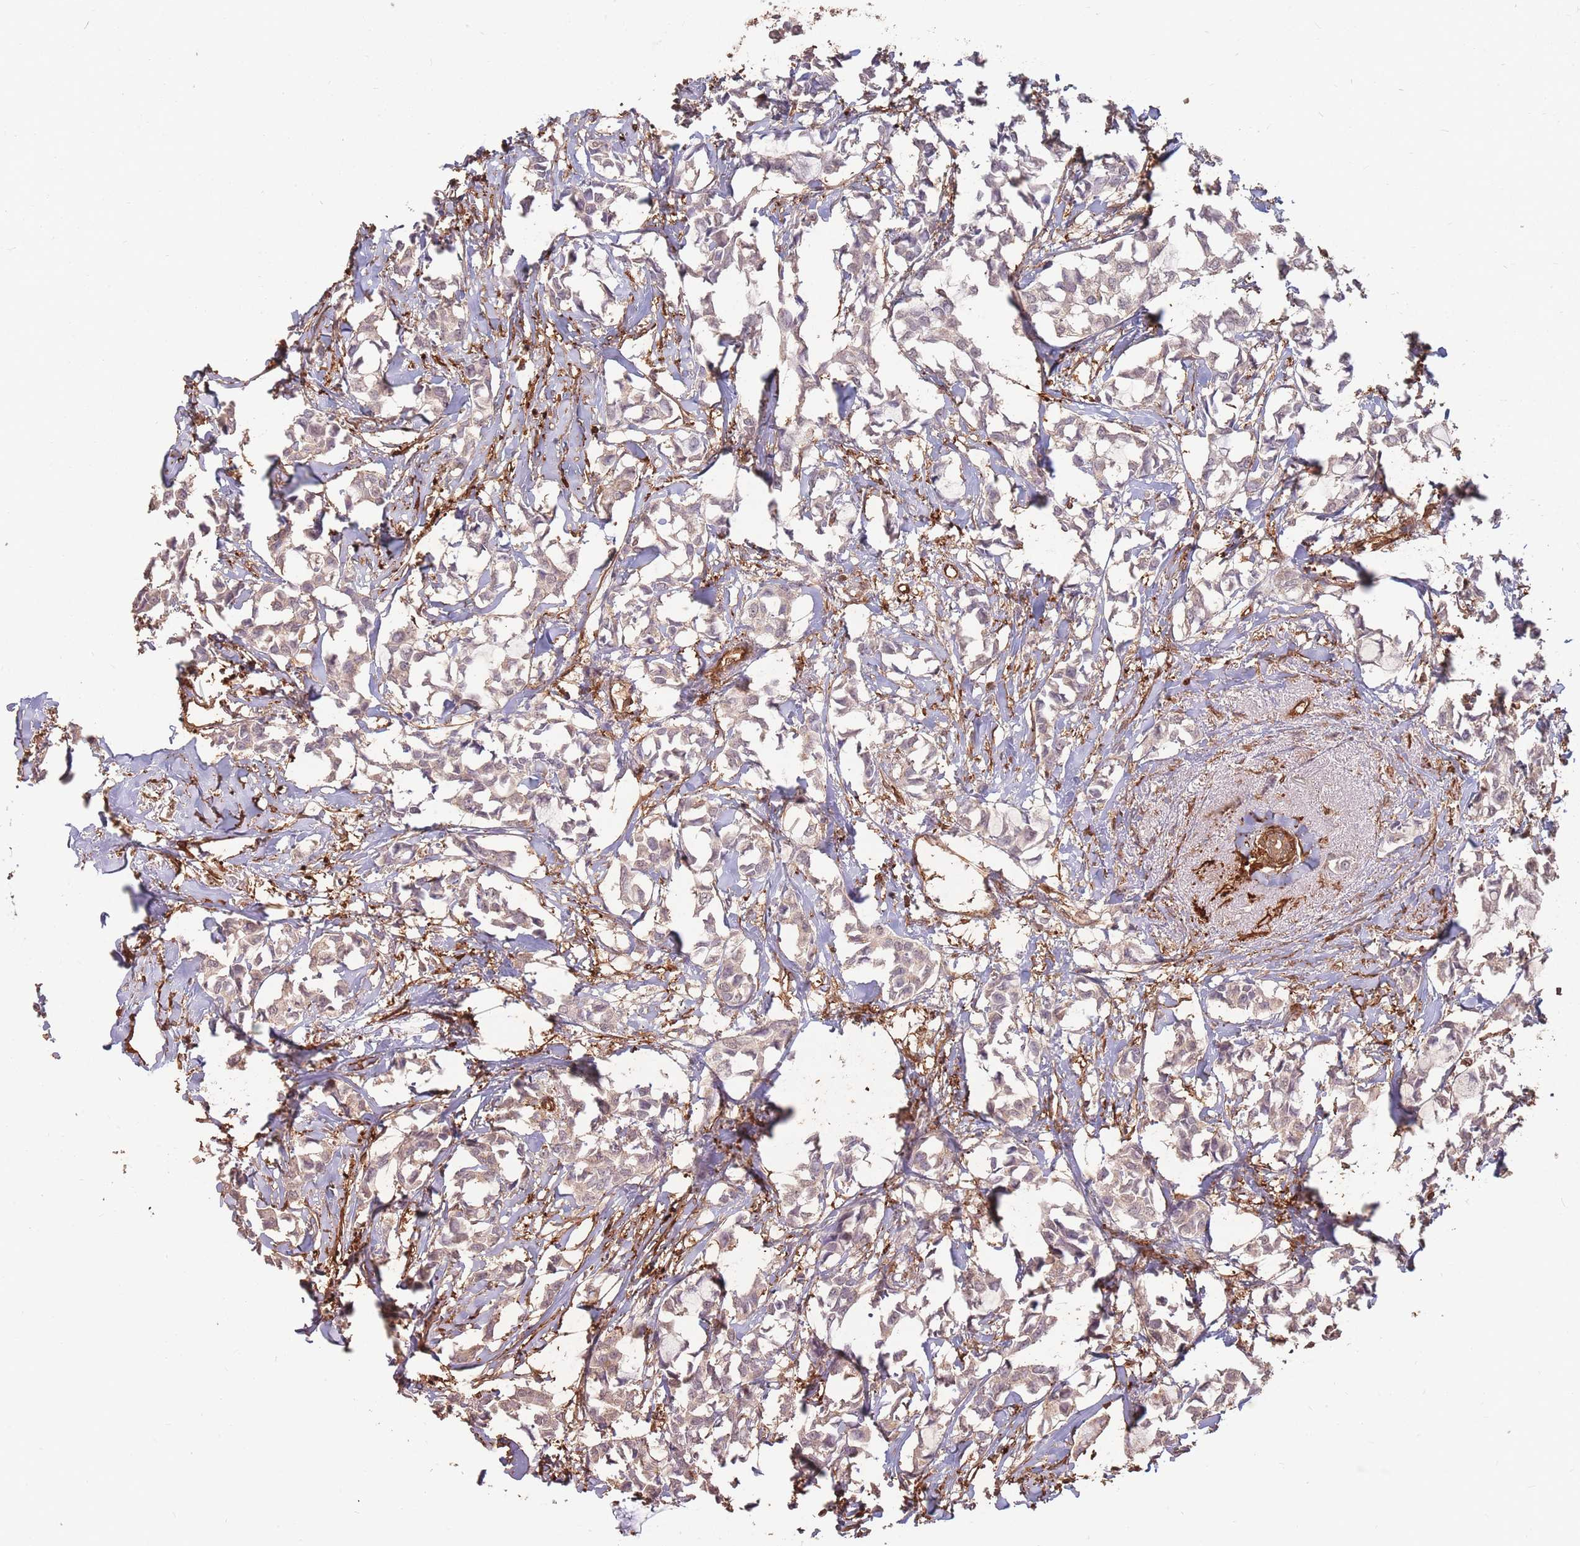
{"staining": {"intensity": "negative", "quantity": "none", "location": "none"}, "tissue": "breast cancer", "cell_type": "Tumor cells", "image_type": "cancer", "snomed": [{"axis": "morphology", "description": "Duct carcinoma"}, {"axis": "topography", "description": "Breast"}], "caption": "Breast invasive ductal carcinoma stained for a protein using immunohistochemistry reveals no expression tumor cells.", "gene": "PLS3", "patient": {"sex": "female", "age": 73}}